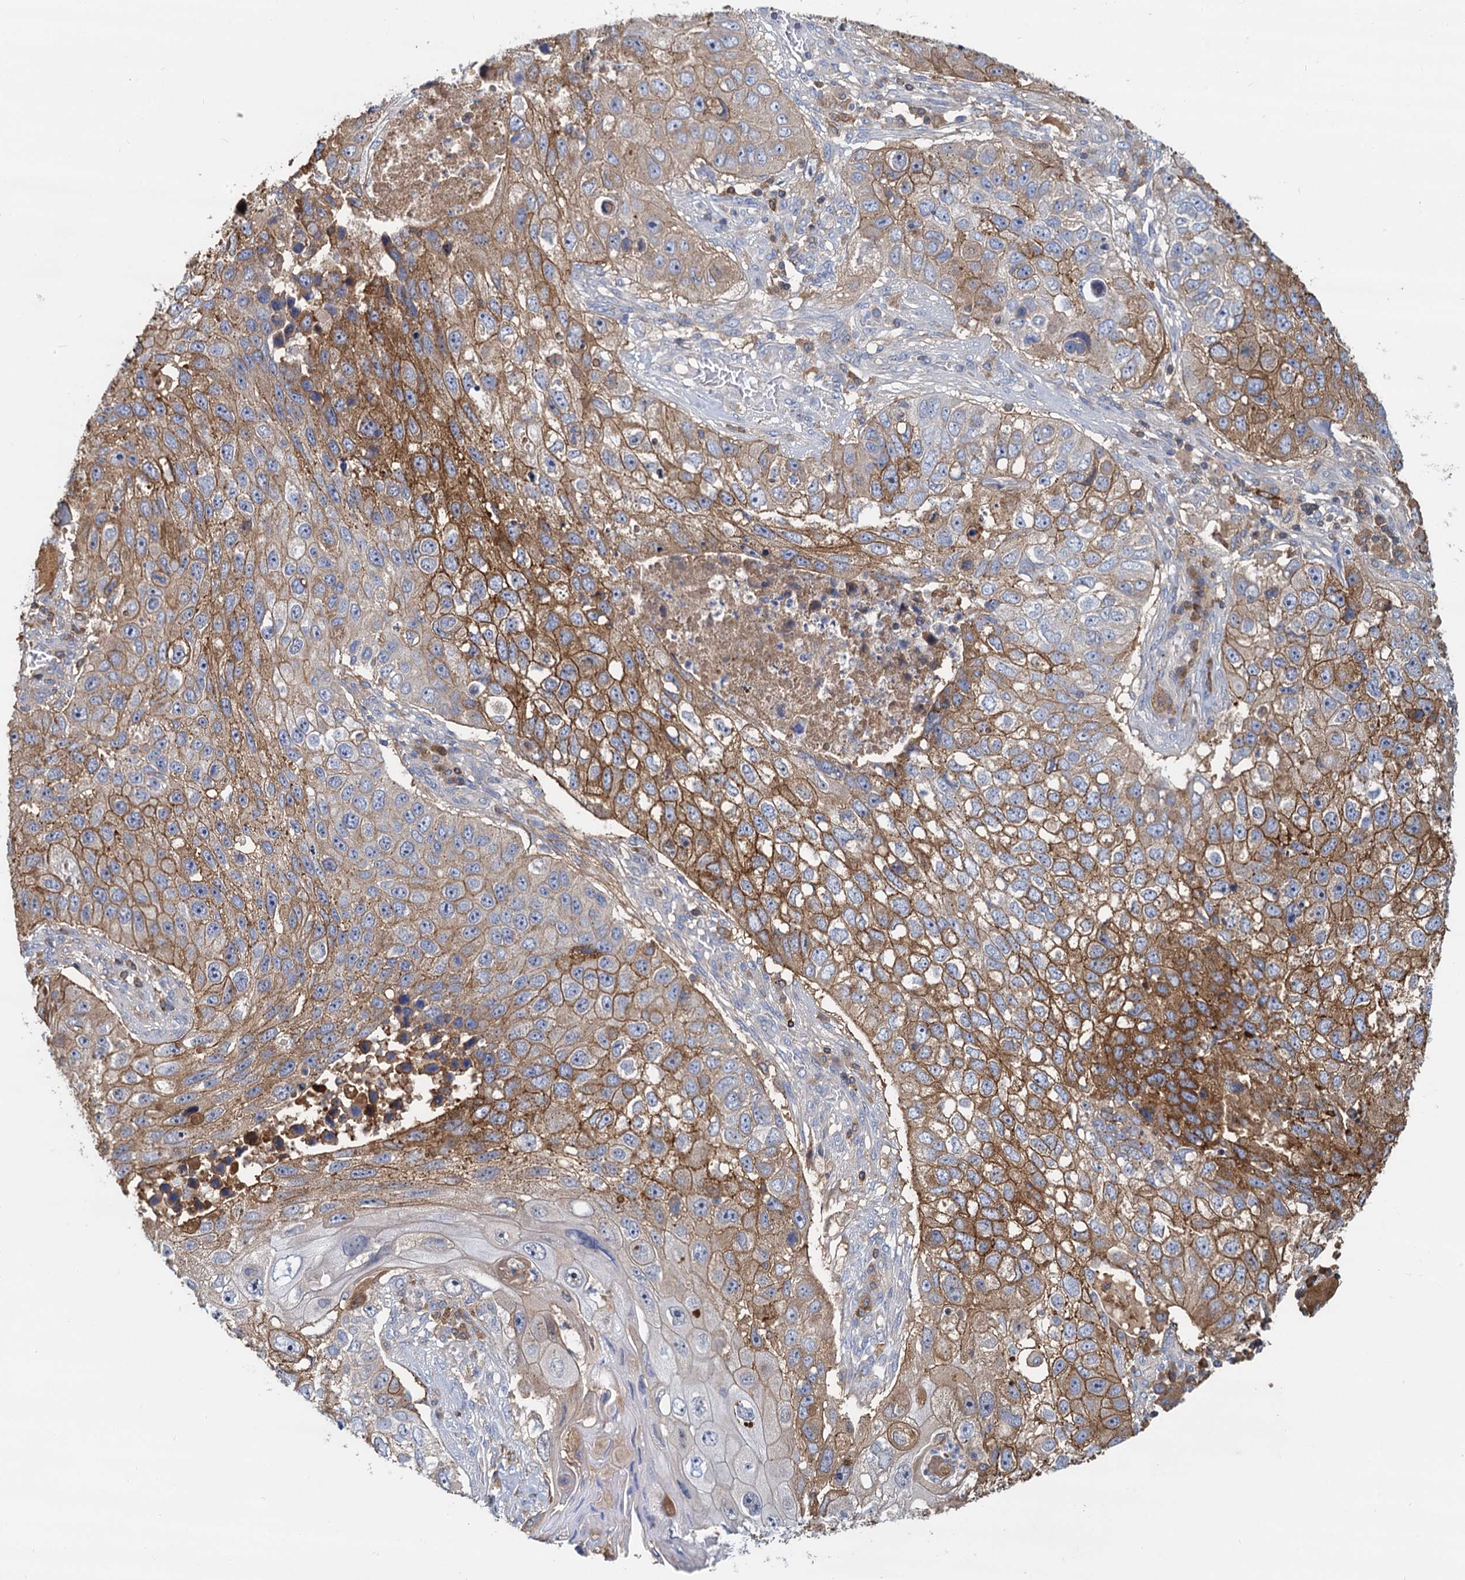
{"staining": {"intensity": "moderate", "quantity": ">75%", "location": "cytoplasmic/membranous"}, "tissue": "lung cancer", "cell_type": "Tumor cells", "image_type": "cancer", "snomed": [{"axis": "morphology", "description": "Squamous cell carcinoma, NOS"}, {"axis": "topography", "description": "Lung"}], "caption": "A photomicrograph of lung cancer stained for a protein demonstrates moderate cytoplasmic/membranous brown staining in tumor cells.", "gene": "LNX2", "patient": {"sex": "male", "age": 61}}